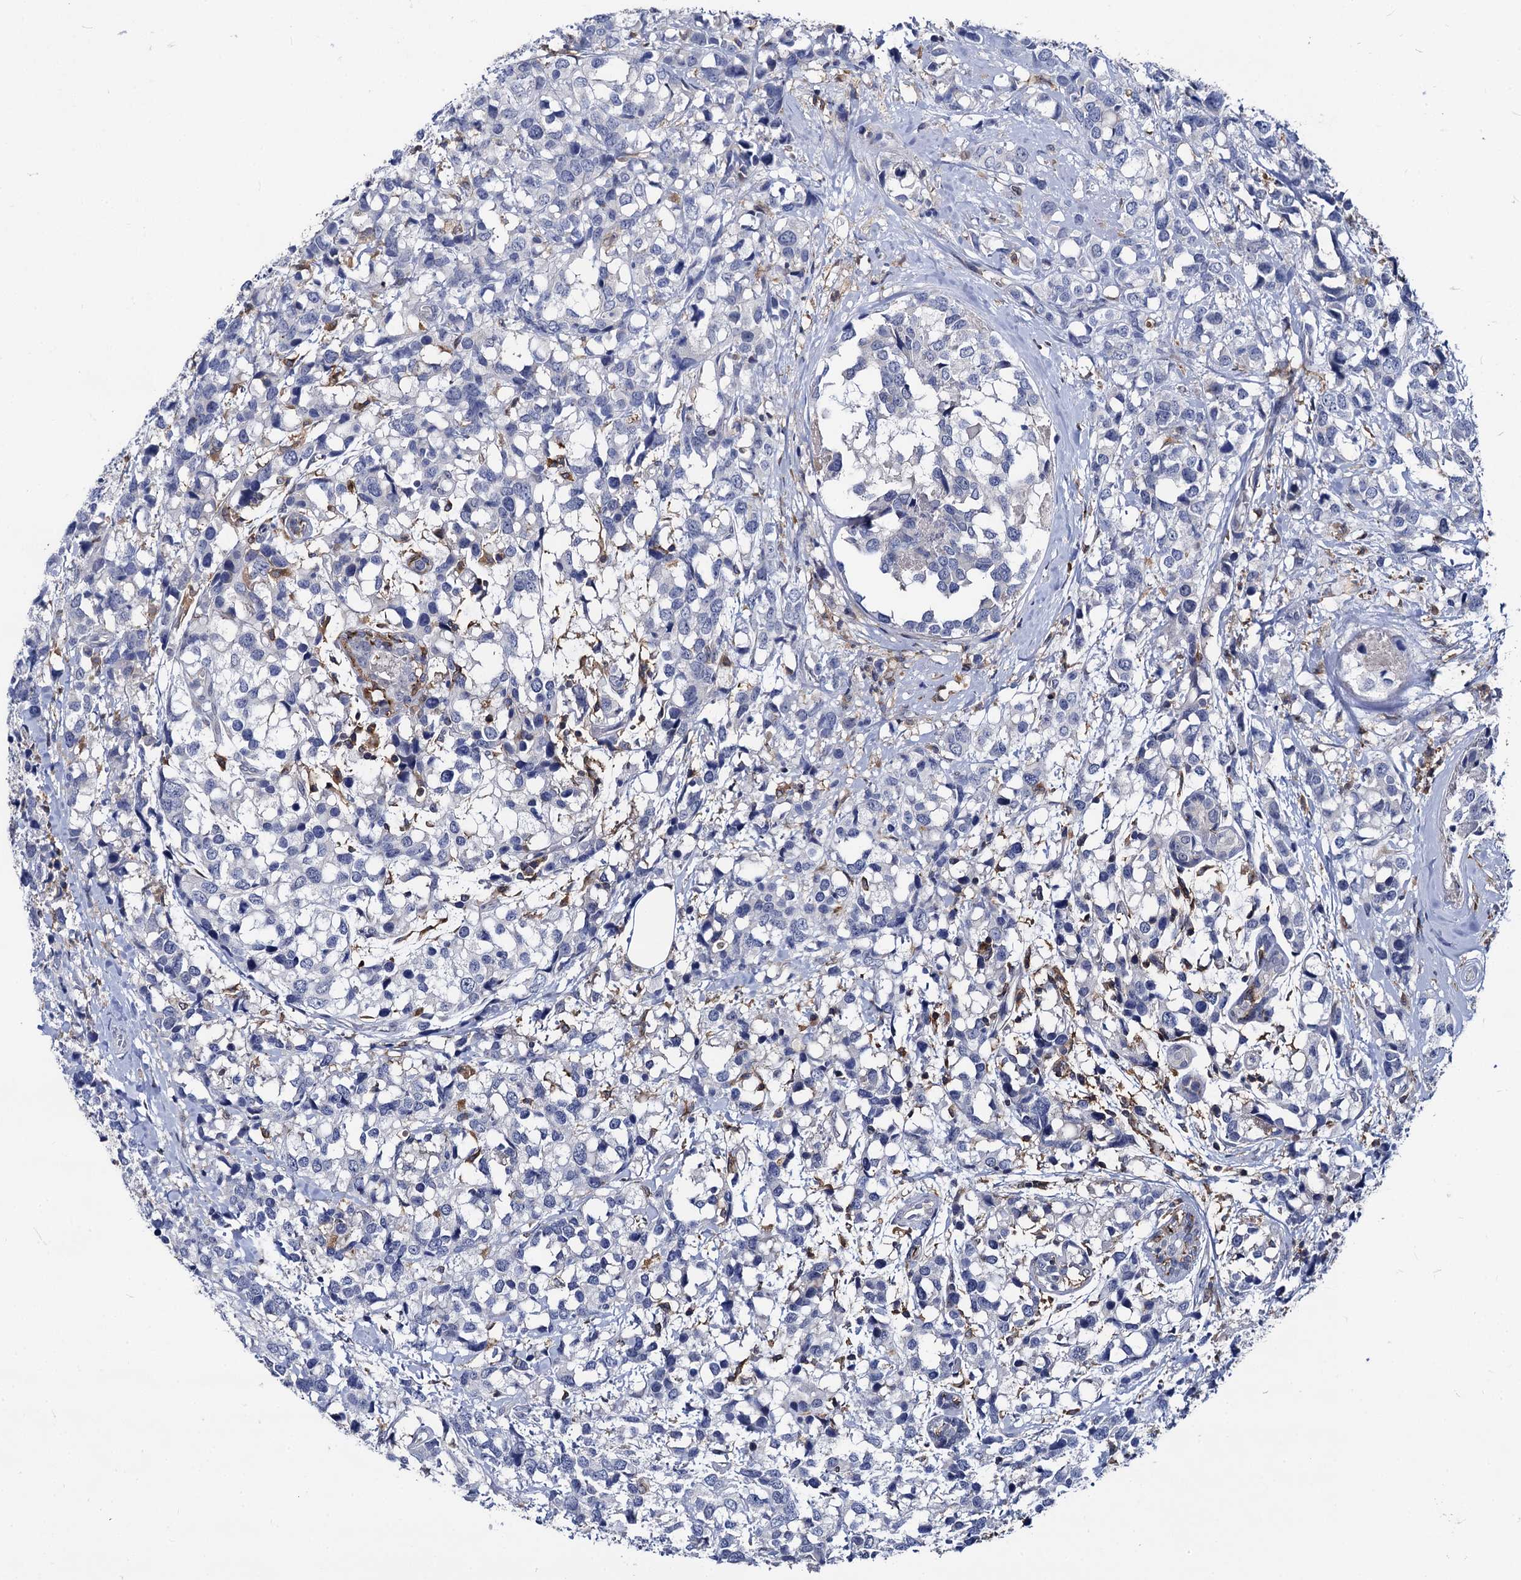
{"staining": {"intensity": "negative", "quantity": "none", "location": "none"}, "tissue": "breast cancer", "cell_type": "Tumor cells", "image_type": "cancer", "snomed": [{"axis": "morphology", "description": "Lobular carcinoma"}, {"axis": "topography", "description": "Breast"}], "caption": "Tumor cells are negative for protein expression in human breast cancer (lobular carcinoma).", "gene": "RHOG", "patient": {"sex": "female", "age": 59}}